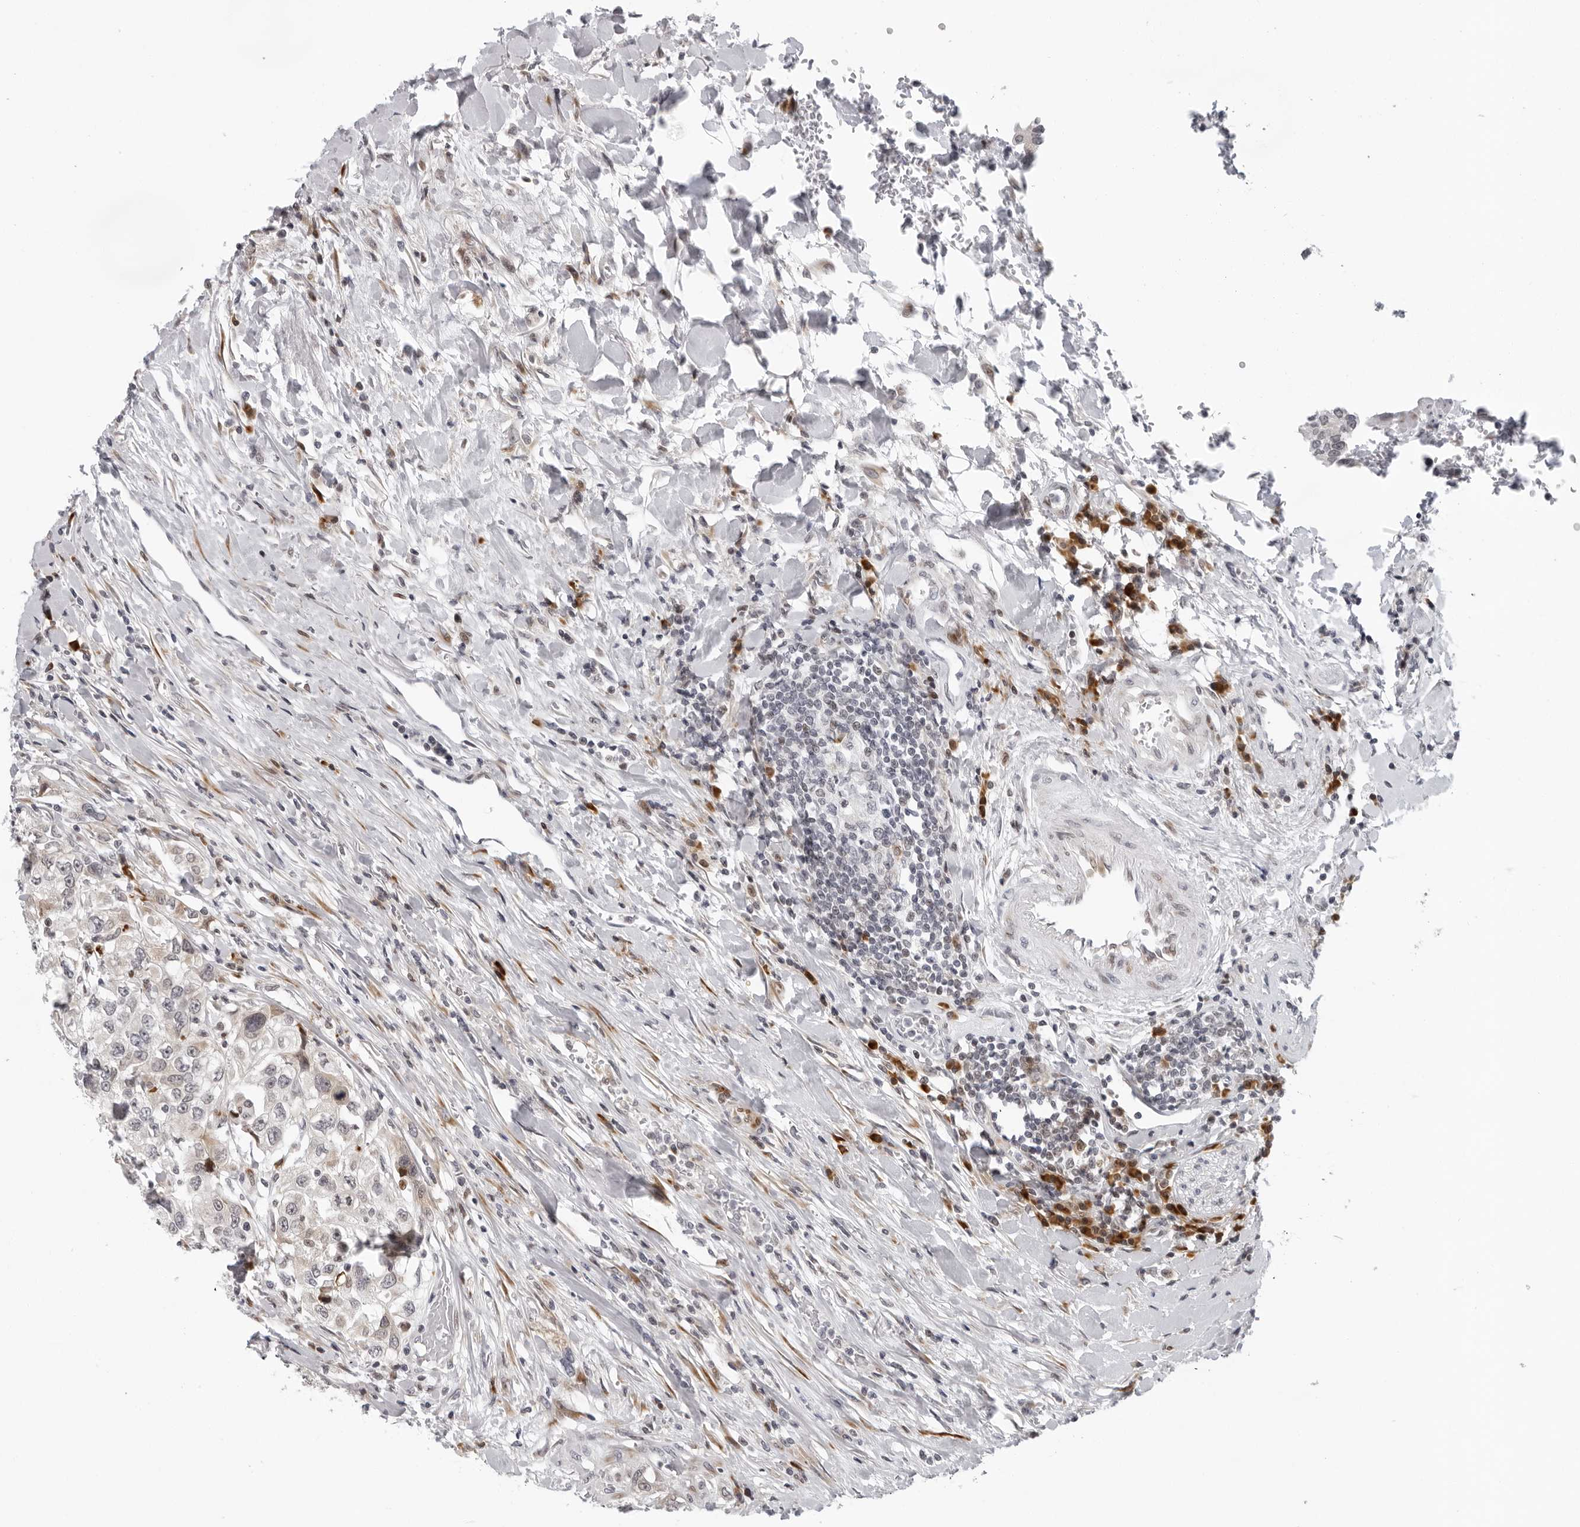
{"staining": {"intensity": "negative", "quantity": "none", "location": "none"}, "tissue": "urothelial cancer", "cell_type": "Tumor cells", "image_type": "cancer", "snomed": [{"axis": "morphology", "description": "Urothelial carcinoma, High grade"}, {"axis": "topography", "description": "Urinary bladder"}], "caption": "Tumor cells show no significant staining in high-grade urothelial carcinoma.", "gene": "PIP4K2C", "patient": {"sex": "female", "age": 80}}